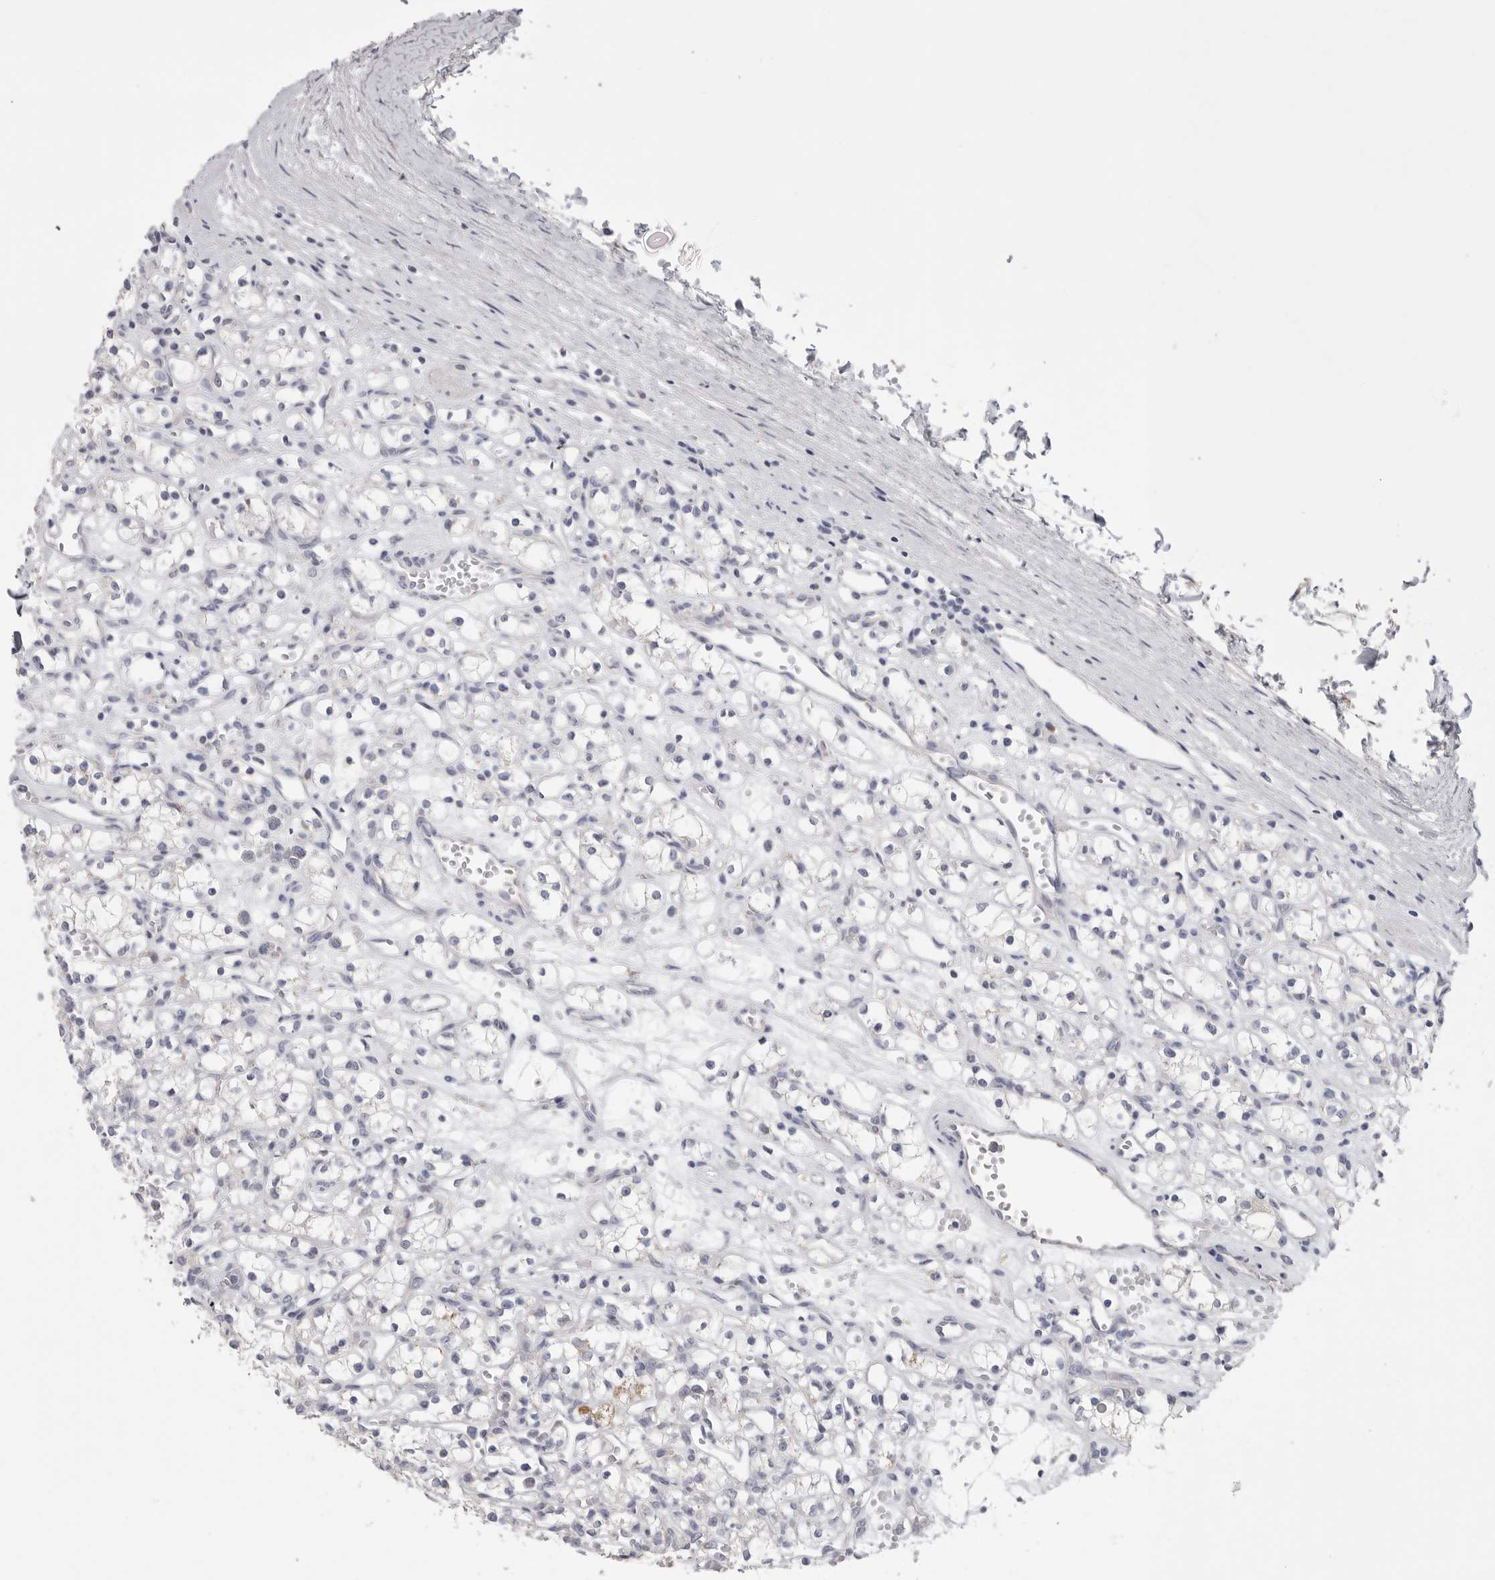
{"staining": {"intensity": "negative", "quantity": "none", "location": "none"}, "tissue": "renal cancer", "cell_type": "Tumor cells", "image_type": "cancer", "snomed": [{"axis": "morphology", "description": "Adenocarcinoma, NOS"}, {"axis": "topography", "description": "Kidney"}], "caption": "Tumor cells show no significant staining in adenocarcinoma (renal).", "gene": "VDAC3", "patient": {"sex": "female", "age": 59}}